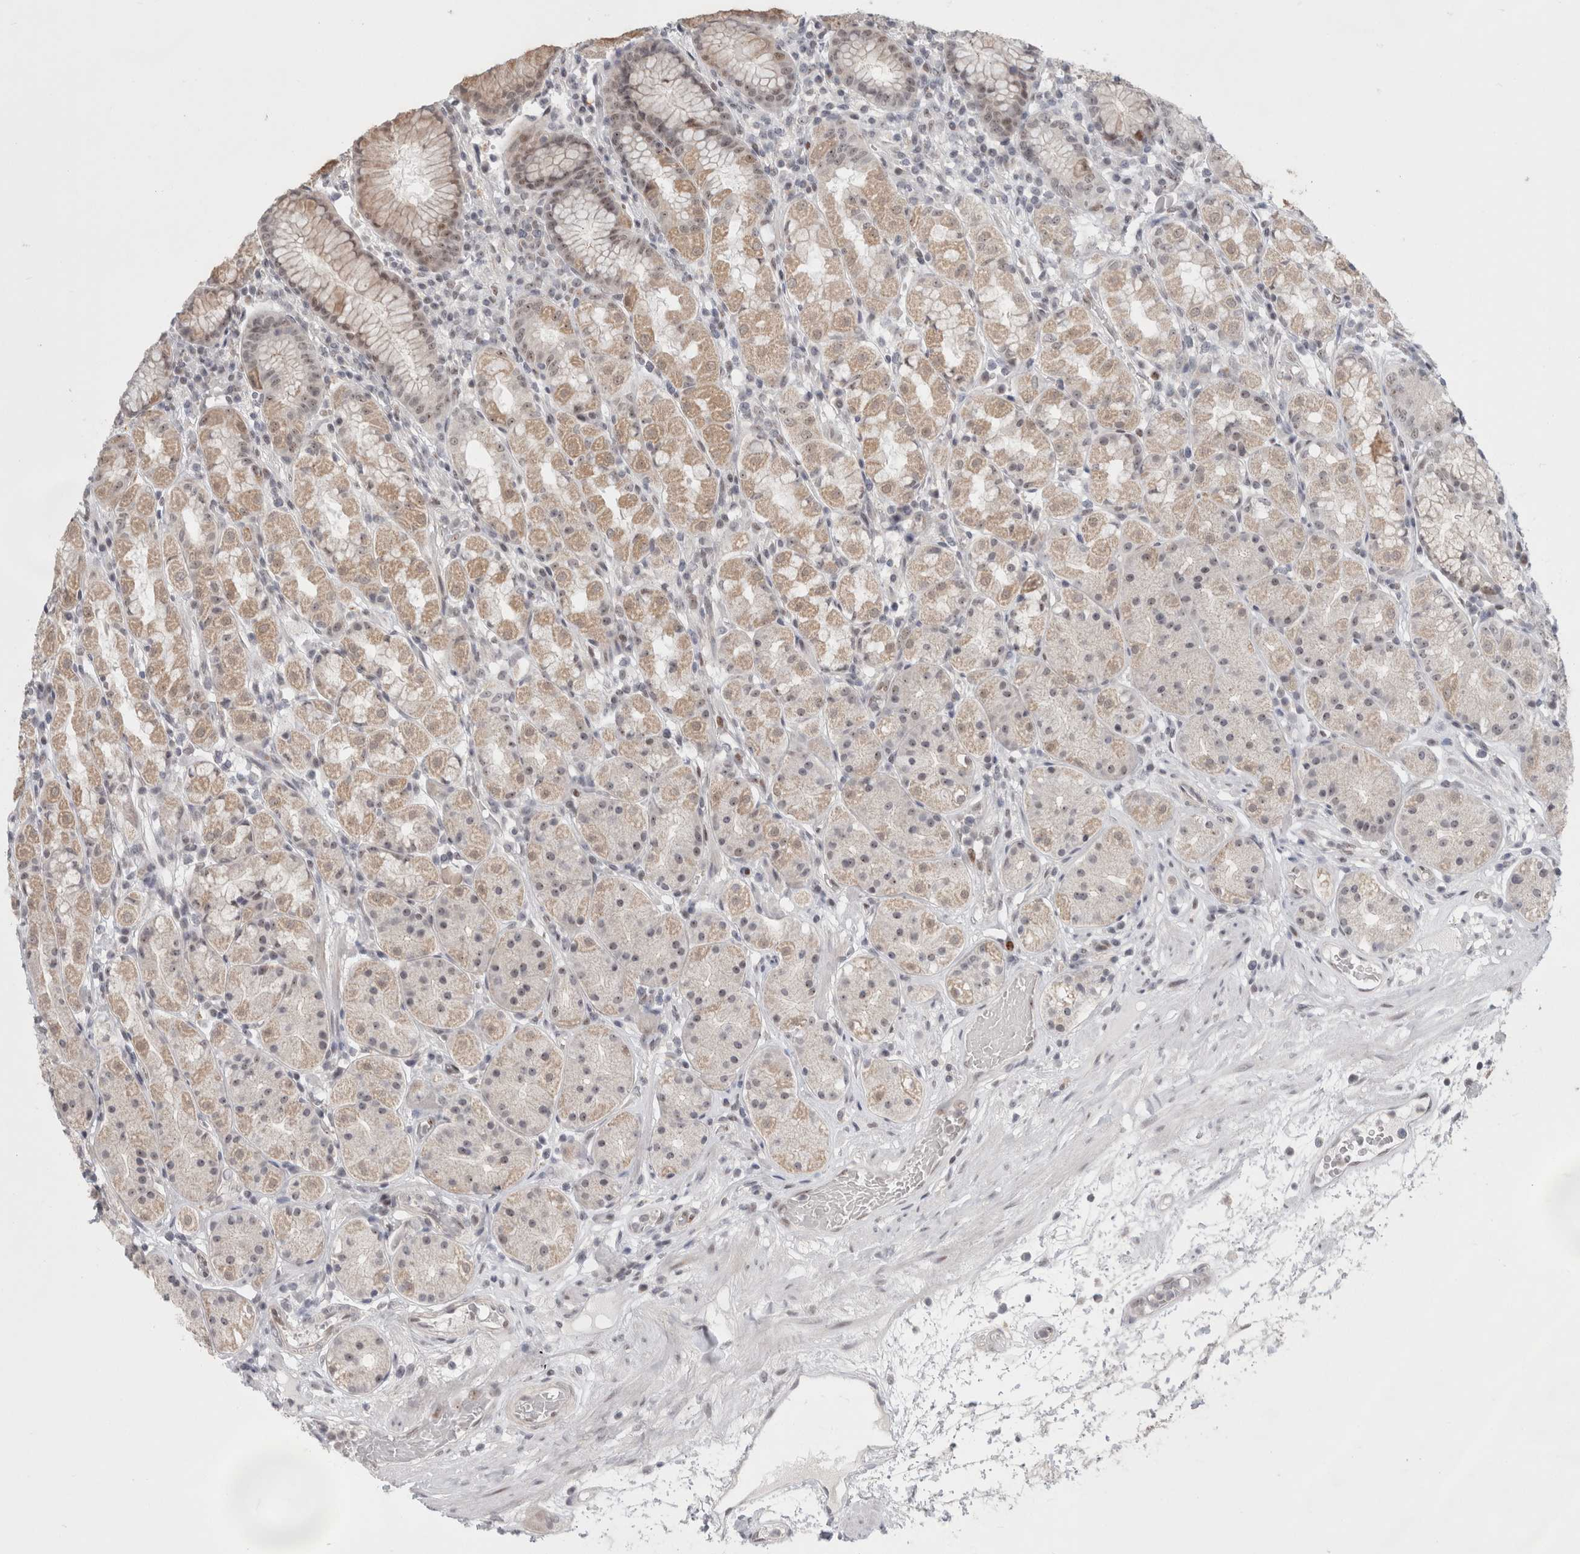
{"staining": {"intensity": "weak", "quantity": ">75%", "location": "cytoplasmic/membranous,nuclear"}, "tissue": "stomach", "cell_type": "Glandular cells", "image_type": "normal", "snomed": [{"axis": "morphology", "description": "Normal tissue, NOS"}, {"axis": "topography", "description": "Stomach, lower"}], "caption": "A high-resolution photomicrograph shows IHC staining of unremarkable stomach, which shows weak cytoplasmic/membranous,nuclear expression in about >75% of glandular cells. The protein of interest is stained brown, and the nuclei are stained in blue (DAB IHC with brightfield microscopy, high magnification).", "gene": "SENP6", "patient": {"sex": "female", "age": 56}}